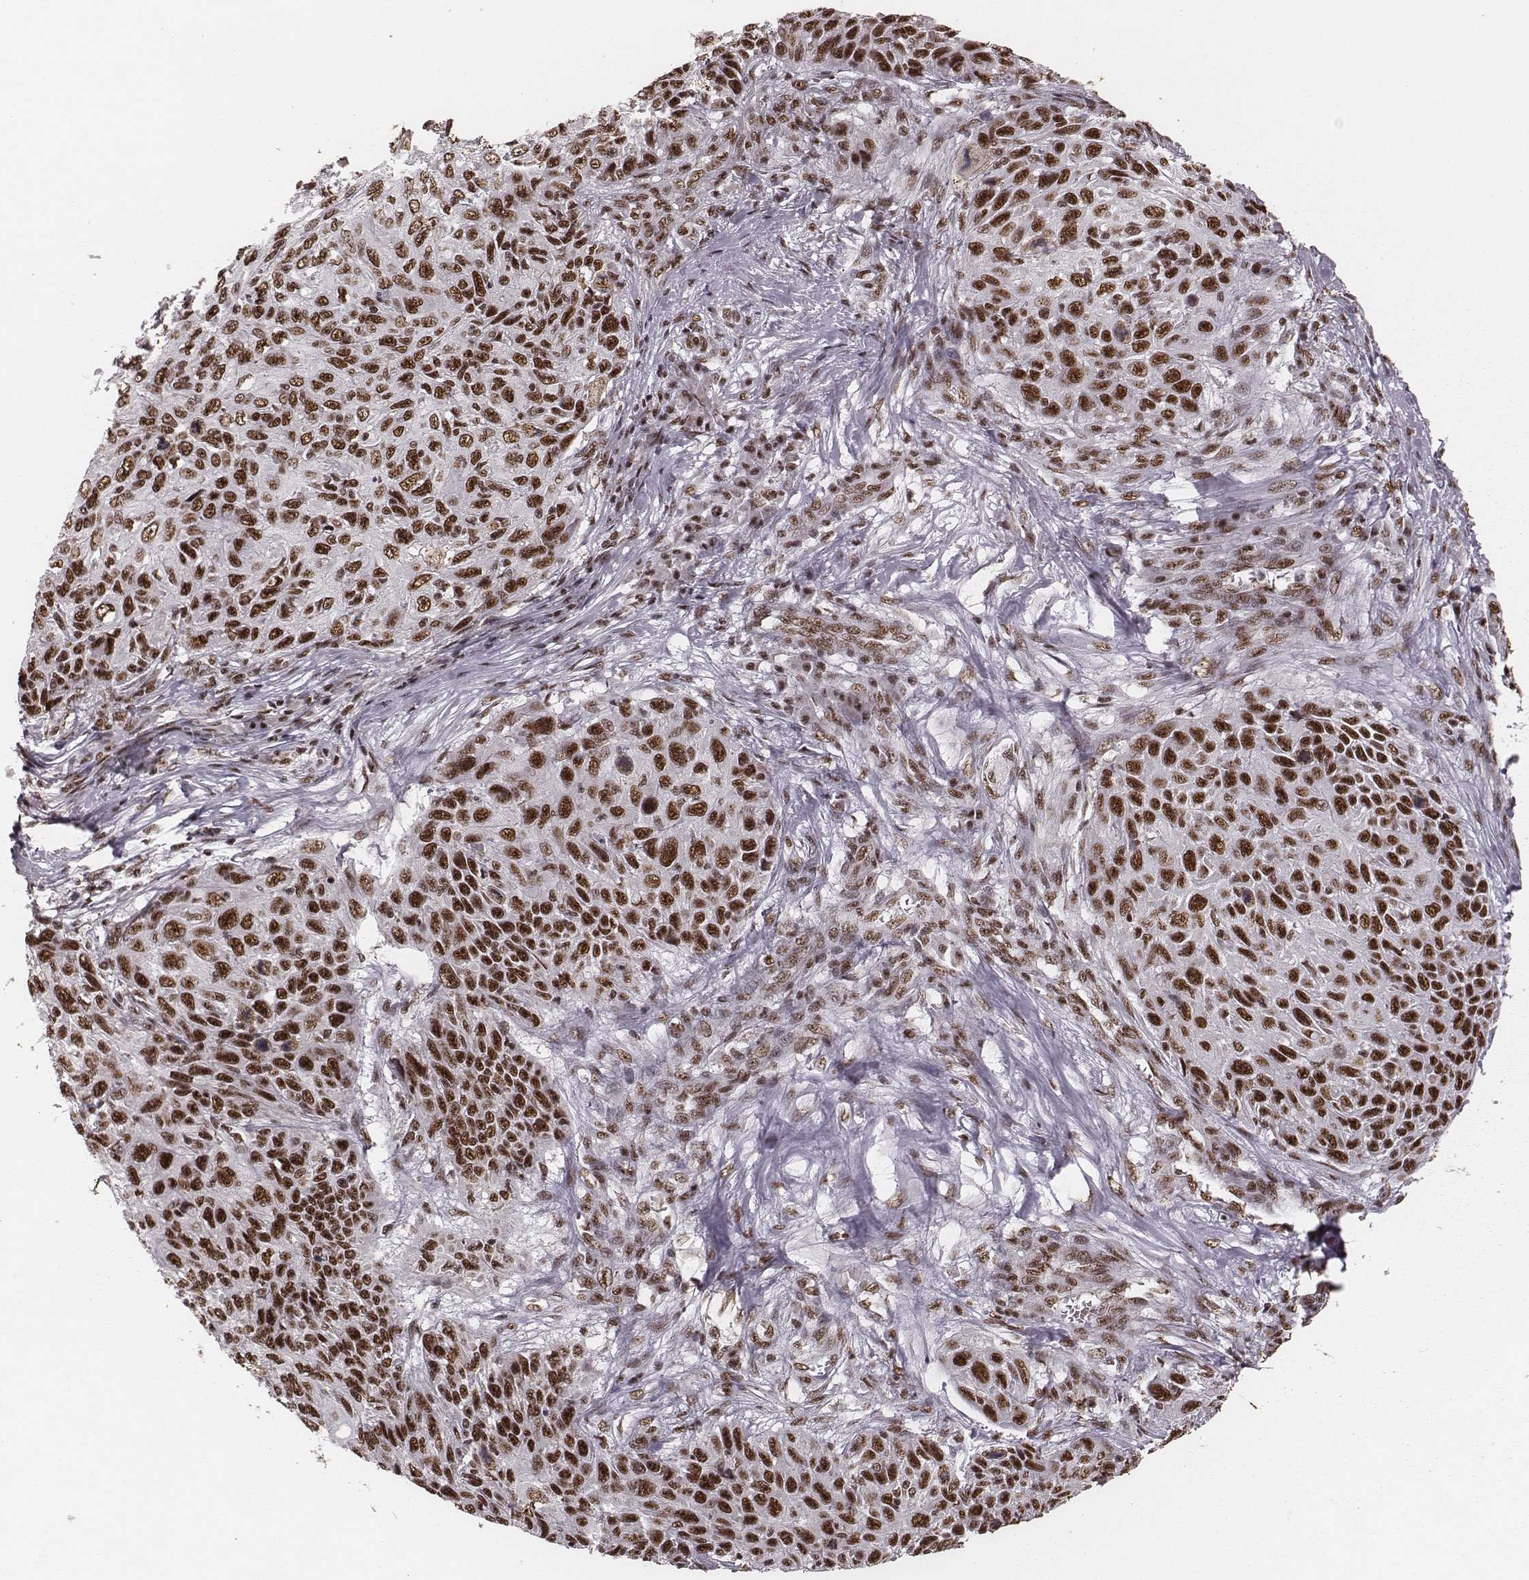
{"staining": {"intensity": "strong", "quantity": ">75%", "location": "nuclear"}, "tissue": "skin cancer", "cell_type": "Tumor cells", "image_type": "cancer", "snomed": [{"axis": "morphology", "description": "Squamous cell carcinoma, NOS"}, {"axis": "topography", "description": "Skin"}], "caption": "Immunohistochemical staining of skin squamous cell carcinoma demonstrates high levels of strong nuclear staining in approximately >75% of tumor cells.", "gene": "LUC7L", "patient": {"sex": "male", "age": 92}}